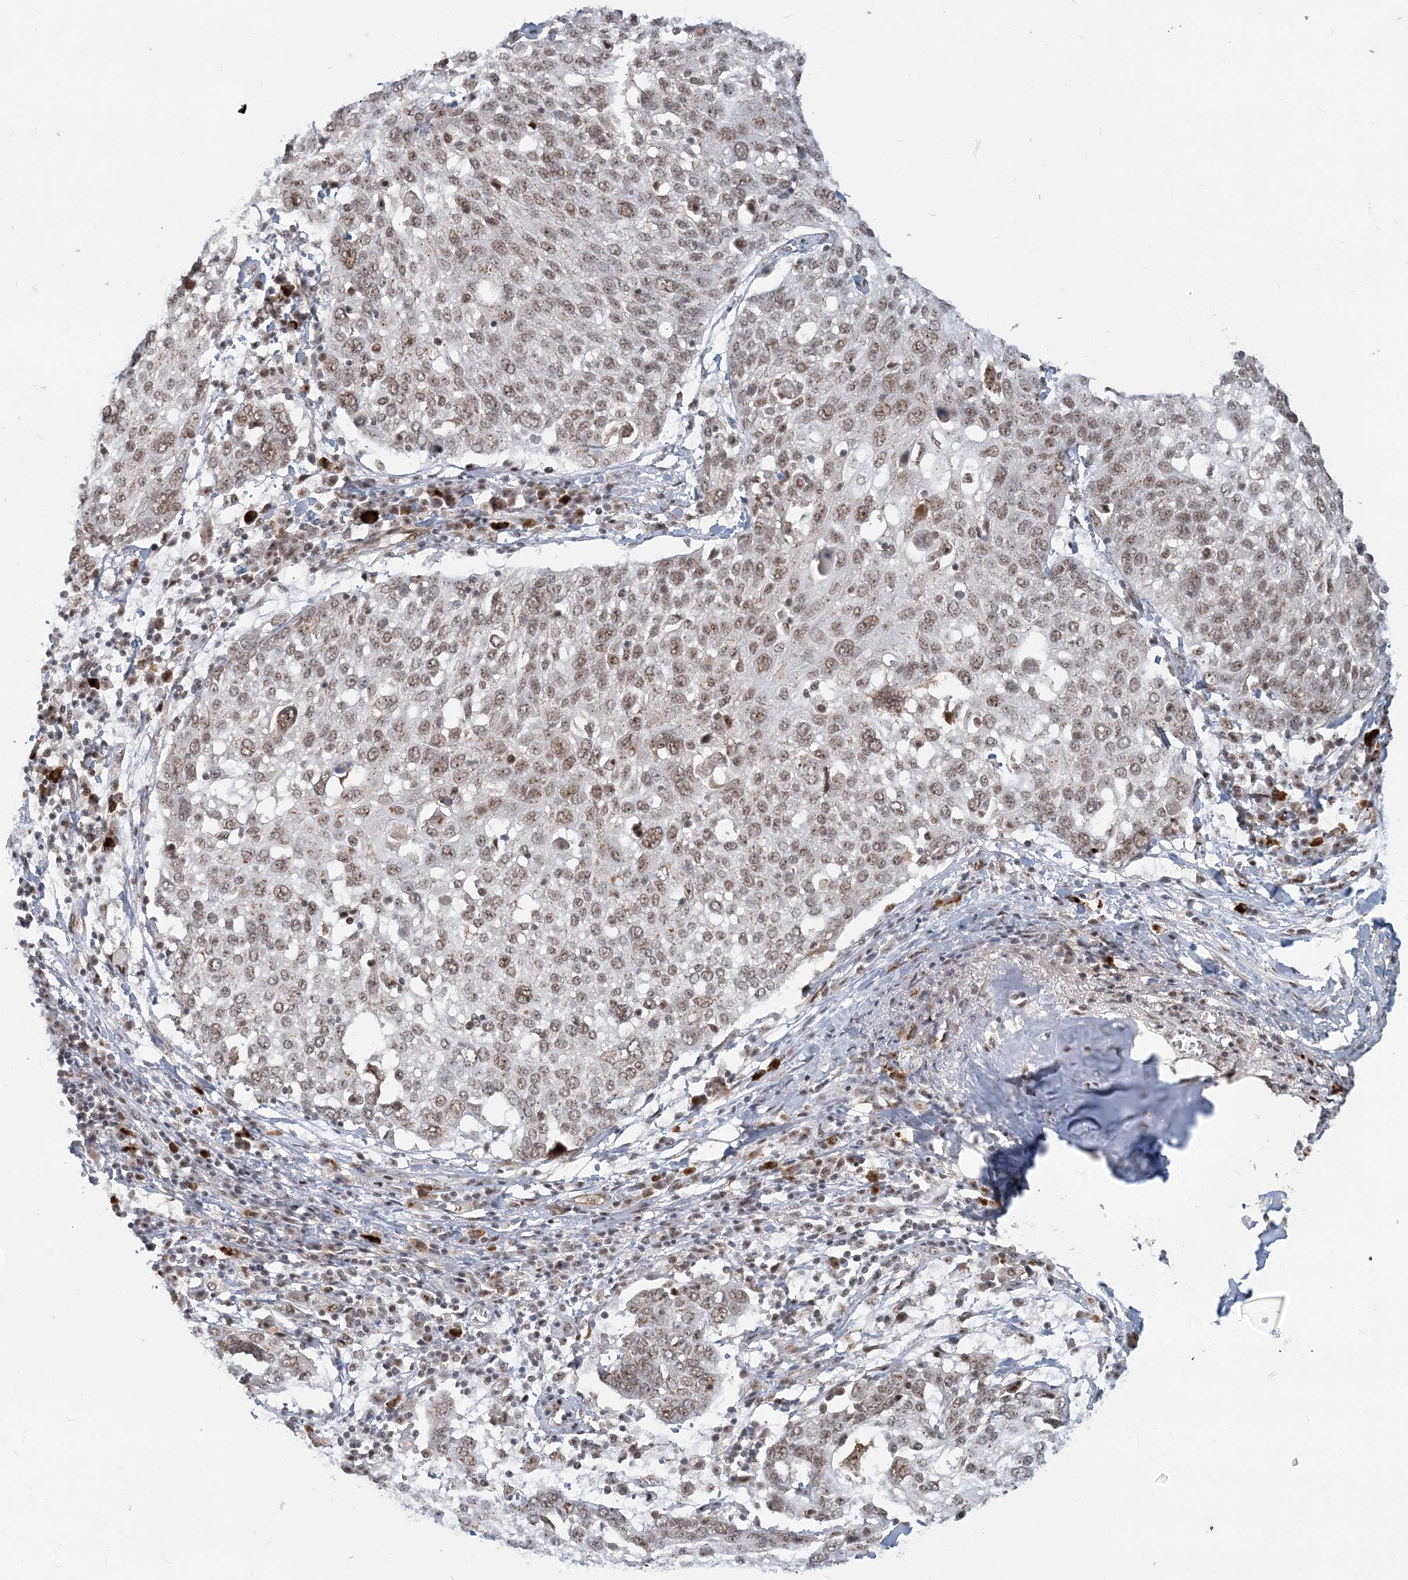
{"staining": {"intensity": "weak", "quantity": ">75%", "location": "nuclear"}, "tissue": "lung cancer", "cell_type": "Tumor cells", "image_type": "cancer", "snomed": [{"axis": "morphology", "description": "Squamous cell carcinoma, NOS"}, {"axis": "topography", "description": "Lung"}], "caption": "Lung cancer (squamous cell carcinoma) was stained to show a protein in brown. There is low levels of weak nuclear staining in approximately >75% of tumor cells. The staining was performed using DAB (3,3'-diaminobenzidine) to visualize the protein expression in brown, while the nuclei were stained in blue with hematoxylin (Magnification: 20x).", "gene": "PLRG1", "patient": {"sex": "male", "age": 65}}